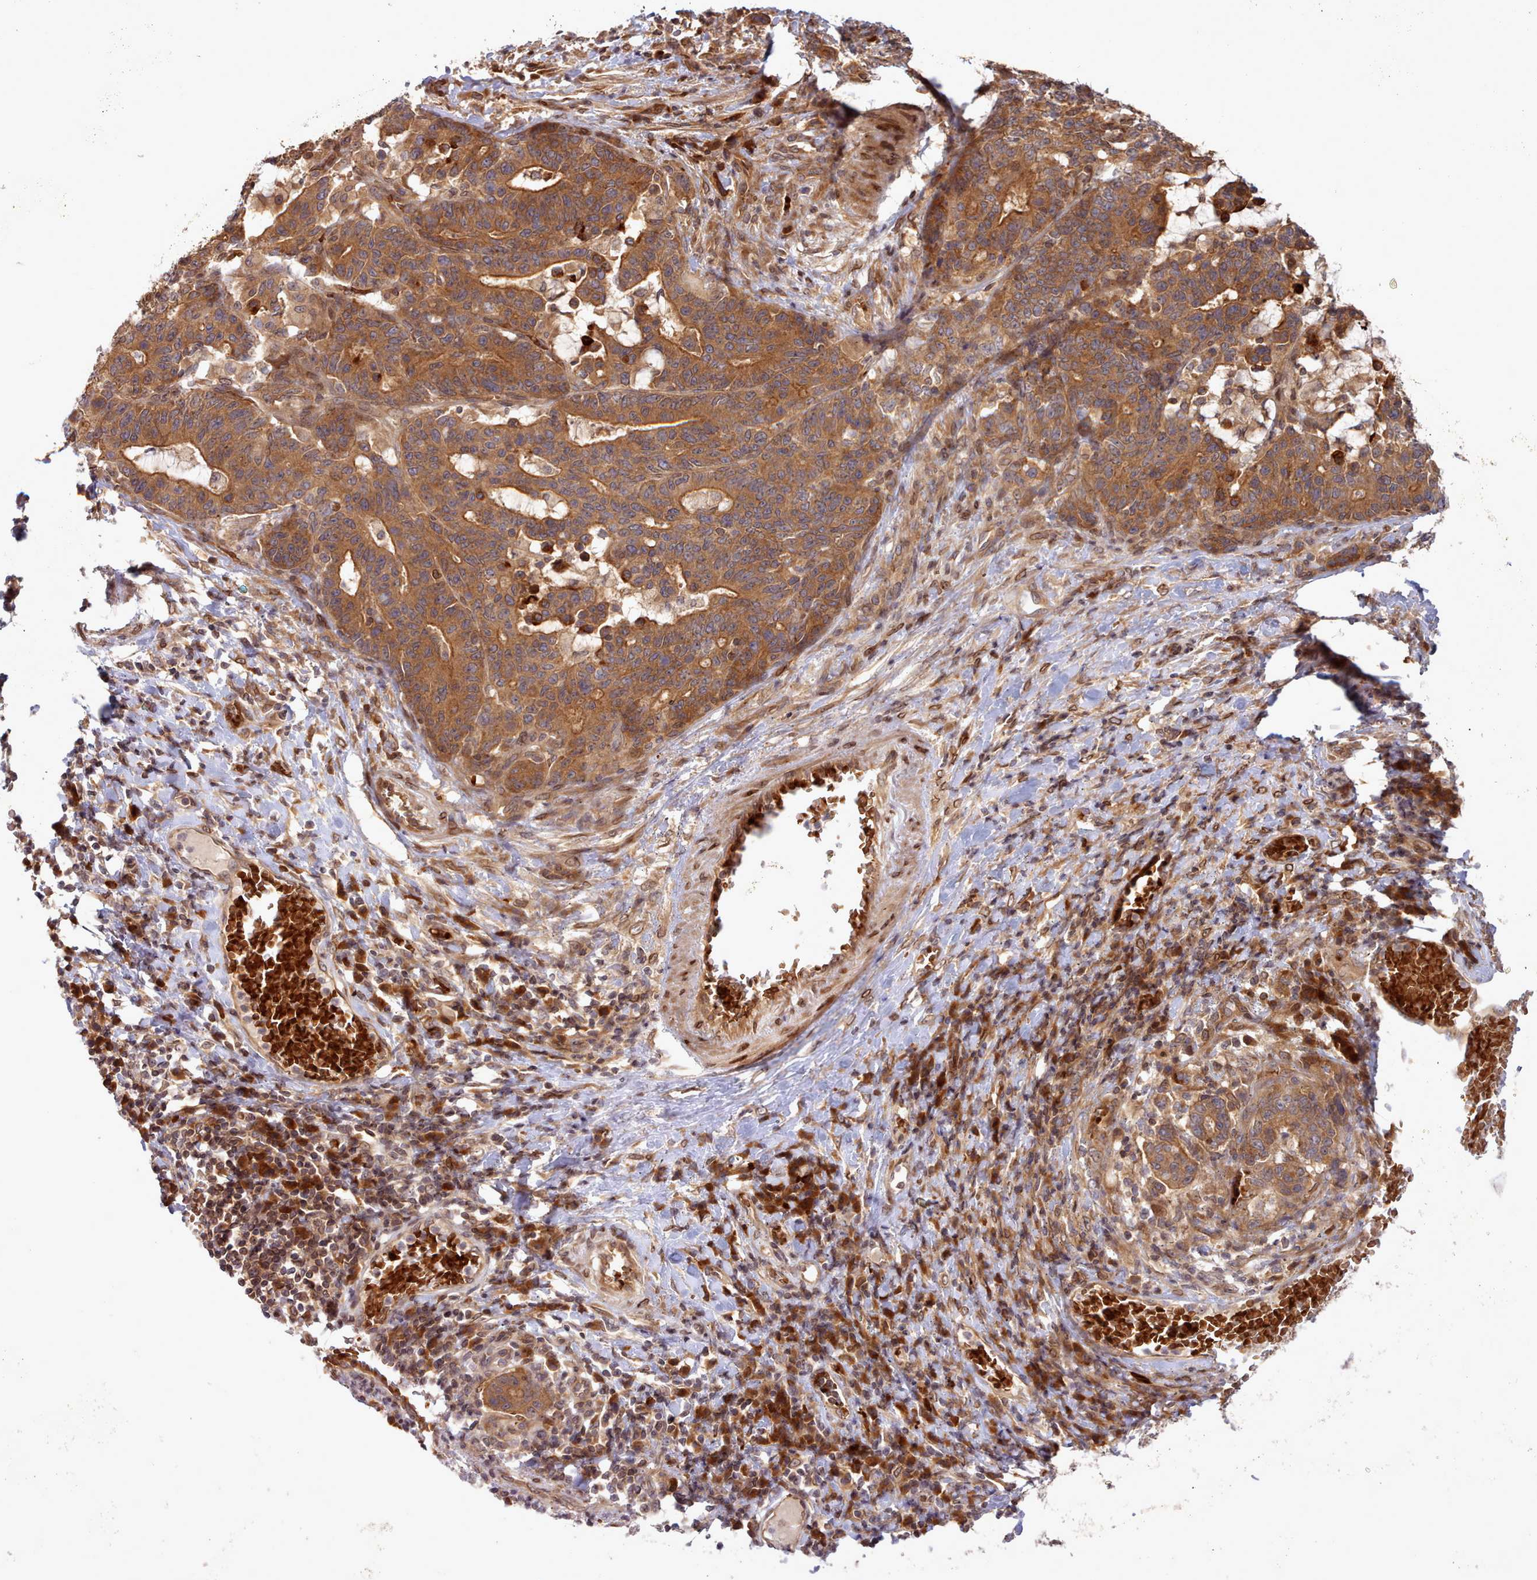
{"staining": {"intensity": "strong", "quantity": ">75%", "location": "cytoplasmic/membranous"}, "tissue": "stomach cancer", "cell_type": "Tumor cells", "image_type": "cancer", "snomed": [{"axis": "morphology", "description": "Normal tissue, NOS"}, {"axis": "morphology", "description": "Adenocarcinoma, NOS"}, {"axis": "topography", "description": "Stomach"}], "caption": "Strong cytoplasmic/membranous positivity for a protein is present in approximately >75% of tumor cells of stomach cancer using immunohistochemistry (IHC).", "gene": "UBE2G1", "patient": {"sex": "female", "age": 64}}